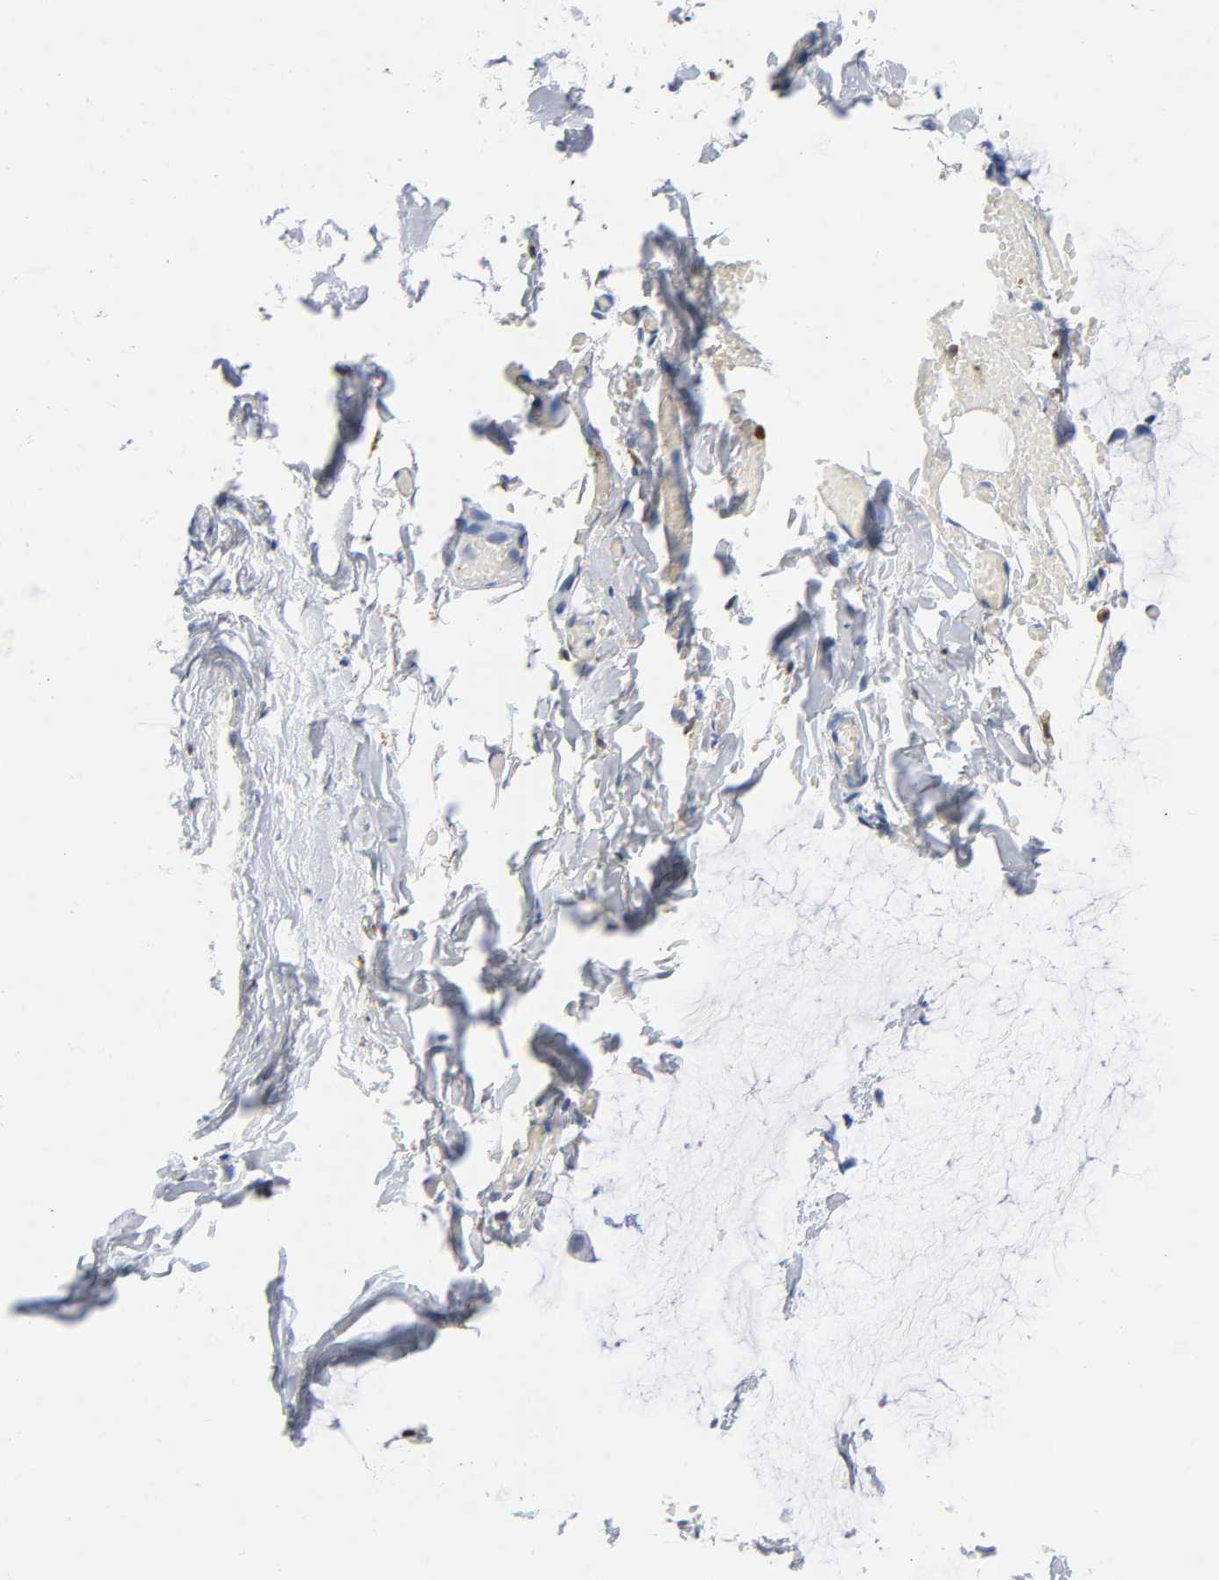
{"staining": {"intensity": "negative", "quantity": "none", "location": "none"}, "tissue": "ovarian cancer", "cell_type": "Tumor cells", "image_type": "cancer", "snomed": [{"axis": "morphology", "description": "Cystadenocarcinoma, mucinous, NOS"}, {"axis": "topography", "description": "Ovary"}], "caption": "High power microscopy image of an immunohistochemistry photomicrograph of ovarian cancer (mucinous cystadenocarcinoma), revealing no significant staining in tumor cells.", "gene": "DOK2", "patient": {"sex": "female", "age": 39}}